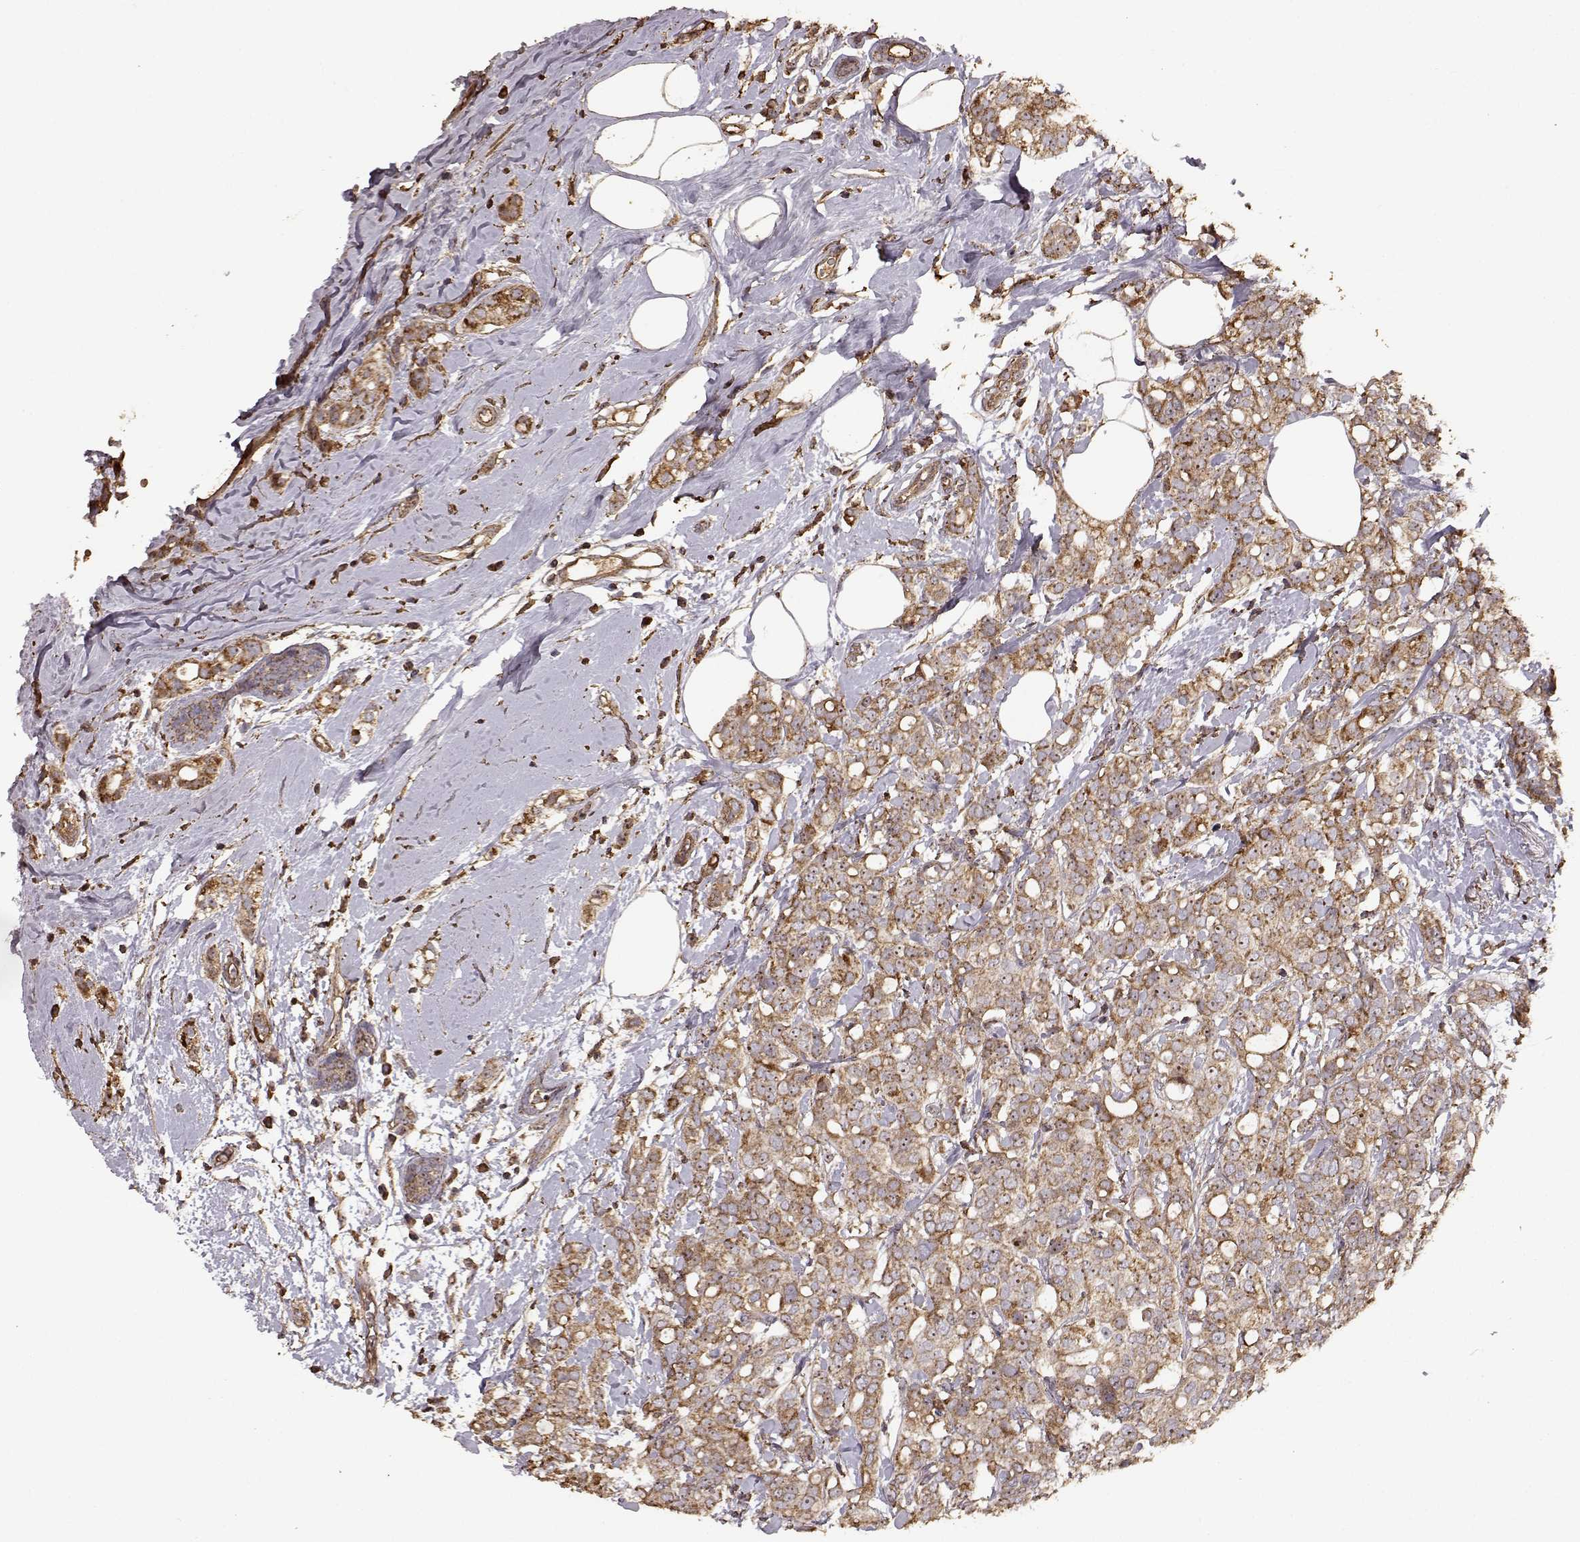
{"staining": {"intensity": "moderate", "quantity": ">75%", "location": "cytoplasmic/membranous,nuclear"}, "tissue": "breast cancer", "cell_type": "Tumor cells", "image_type": "cancer", "snomed": [{"axis": "morphology", "description": "Duct carcinoma"}, {"axis": "topography", "description": "Breast"}], "caption": "Breast cancer stained for a protein (brown) displays moderate cytoplasmic/membranous and nuclear positive positivity in approximately >75% of tumor cells.", "gene": "PTGES2", "patient": {"sex": "female", "age": 40}}